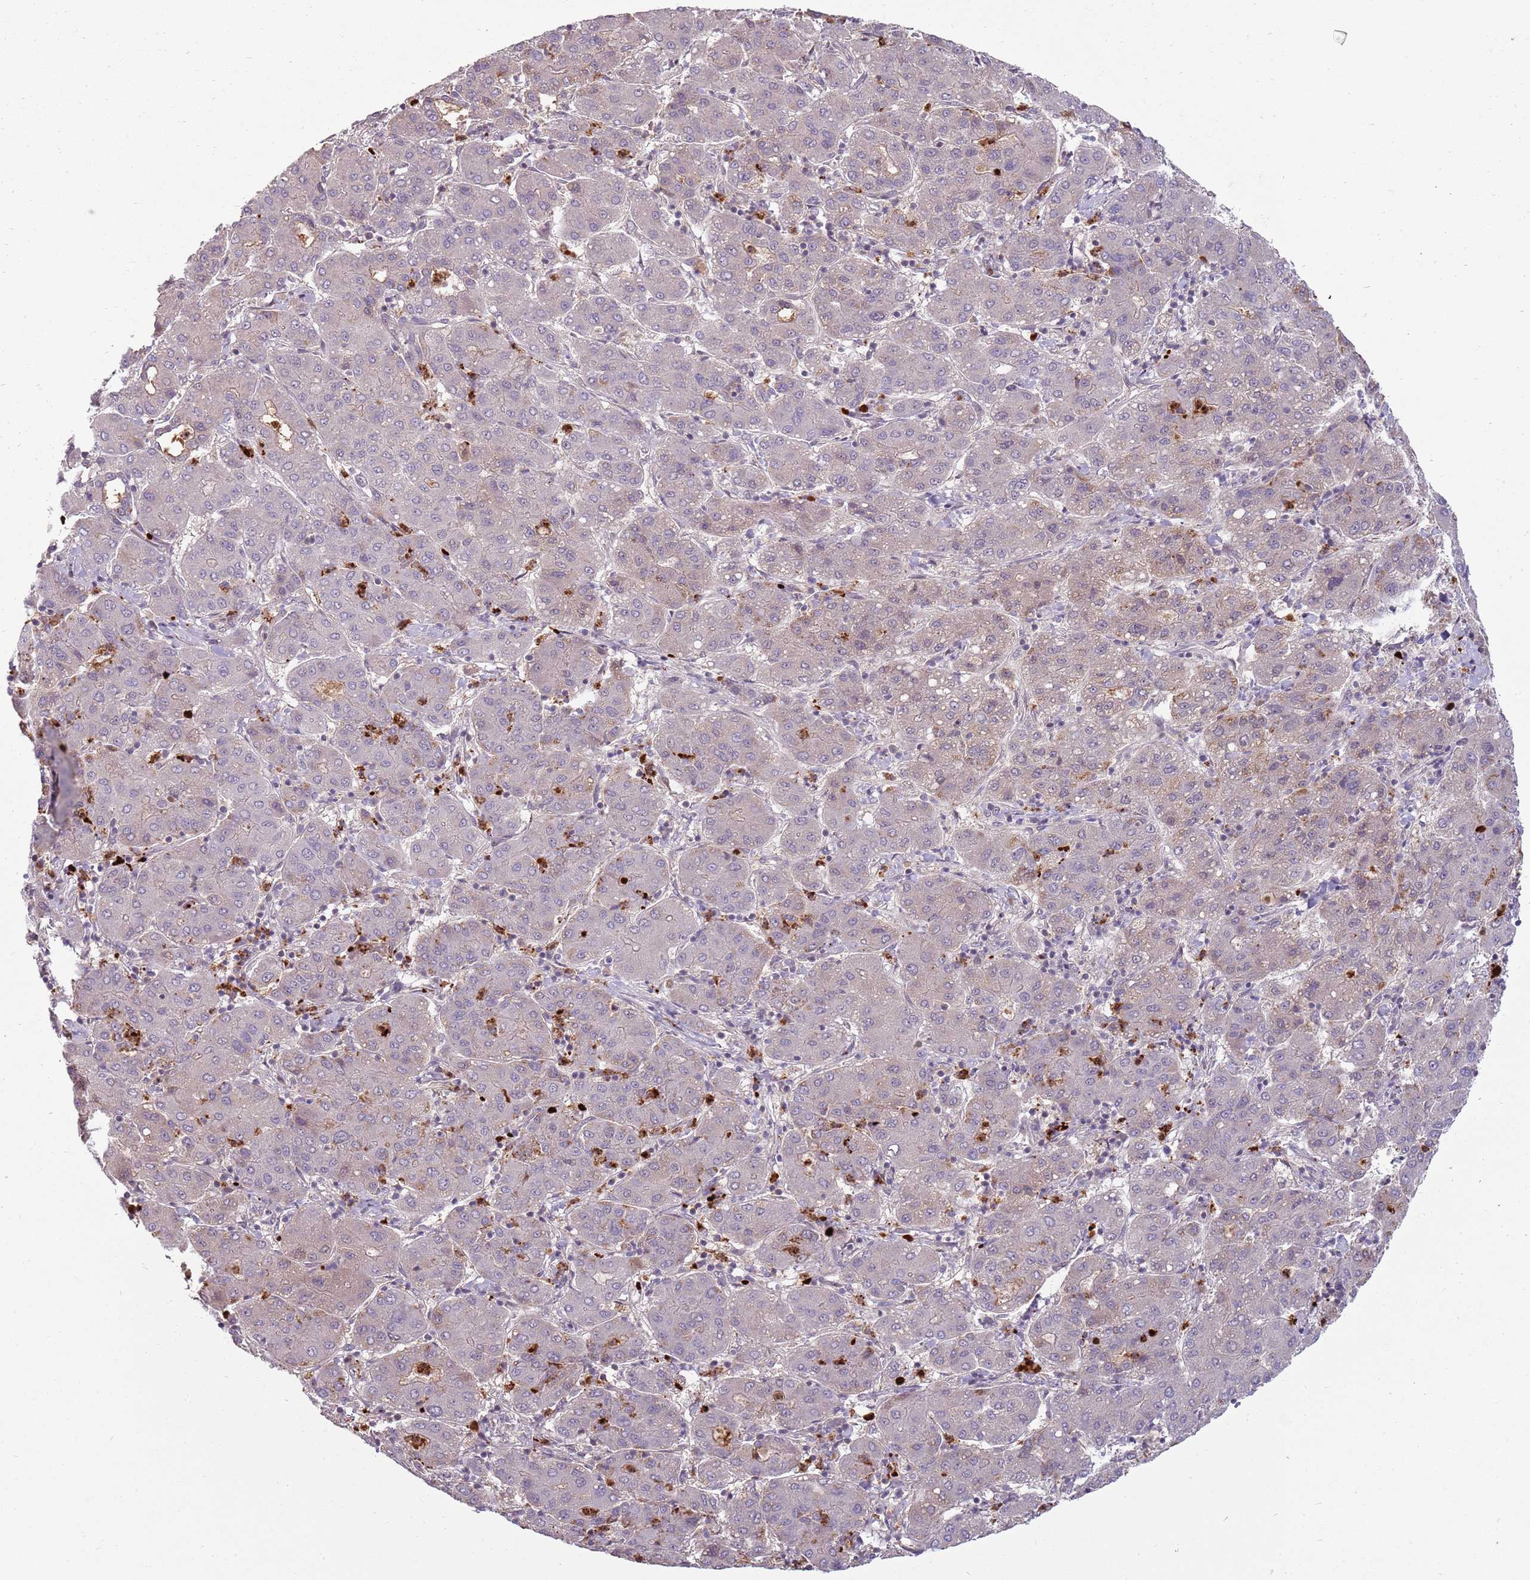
{"staining": {"intensity": "negative", "quantity": "none", "location": "none"}, "tissue": "liver cancer", "cell_type": "Tumor cells", "image_type": "cancer", "snomed": [{"axis": "morphology", "description": "Carcinoma, Hepatocellular, NOS"}, {"axis": "topography", "description": "Liver"}], "caption": "A micrograph of liver cancer (hepatocellular carcinoma) stained for a protein reveals no brown staining in tumor cells.", "gene": "NBPF6", "patient": {"sex": "male", "age": 65}}